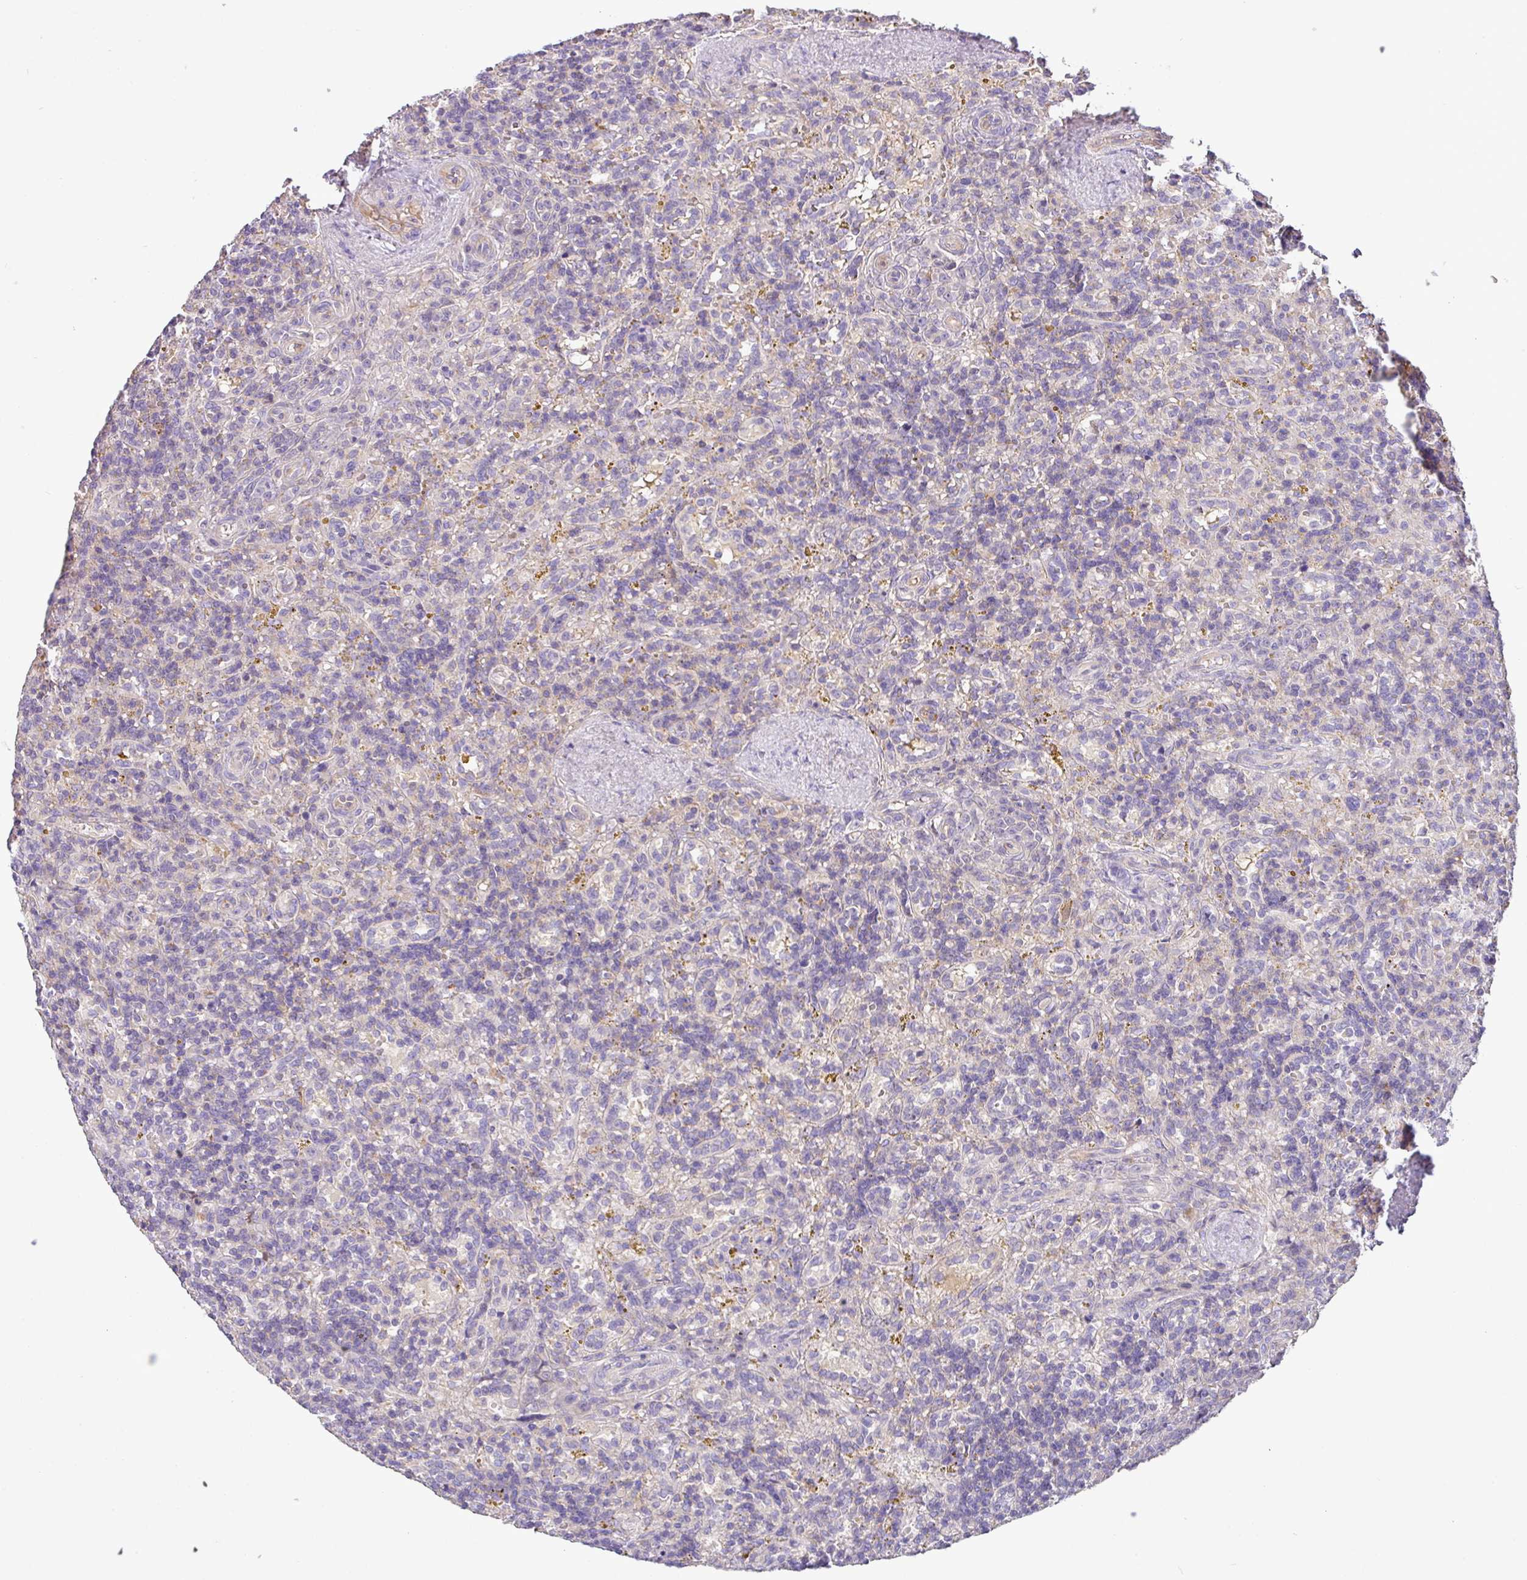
{"staining": {"intensity": "negative", "quantity": "none", "location": "none"}, "tissue": "lymphoma", "cell_type": "Tumor cells", "image_type": "cancer", "snomed": [{"axis": "morphology", "description": "Malignant lymphoma, non-Hodgkin's type, Low grade"}, {"axis": "topography", "description": "Spleen"}], "caption": "High magnification brightfield microscopy of lymphoma stained with DAB (brown) and counterstained with hematoxylin (blue): tumor cells show no significant staining.", "gene": "HOXC13", "patient": {"sex": "male", "age": 67}}